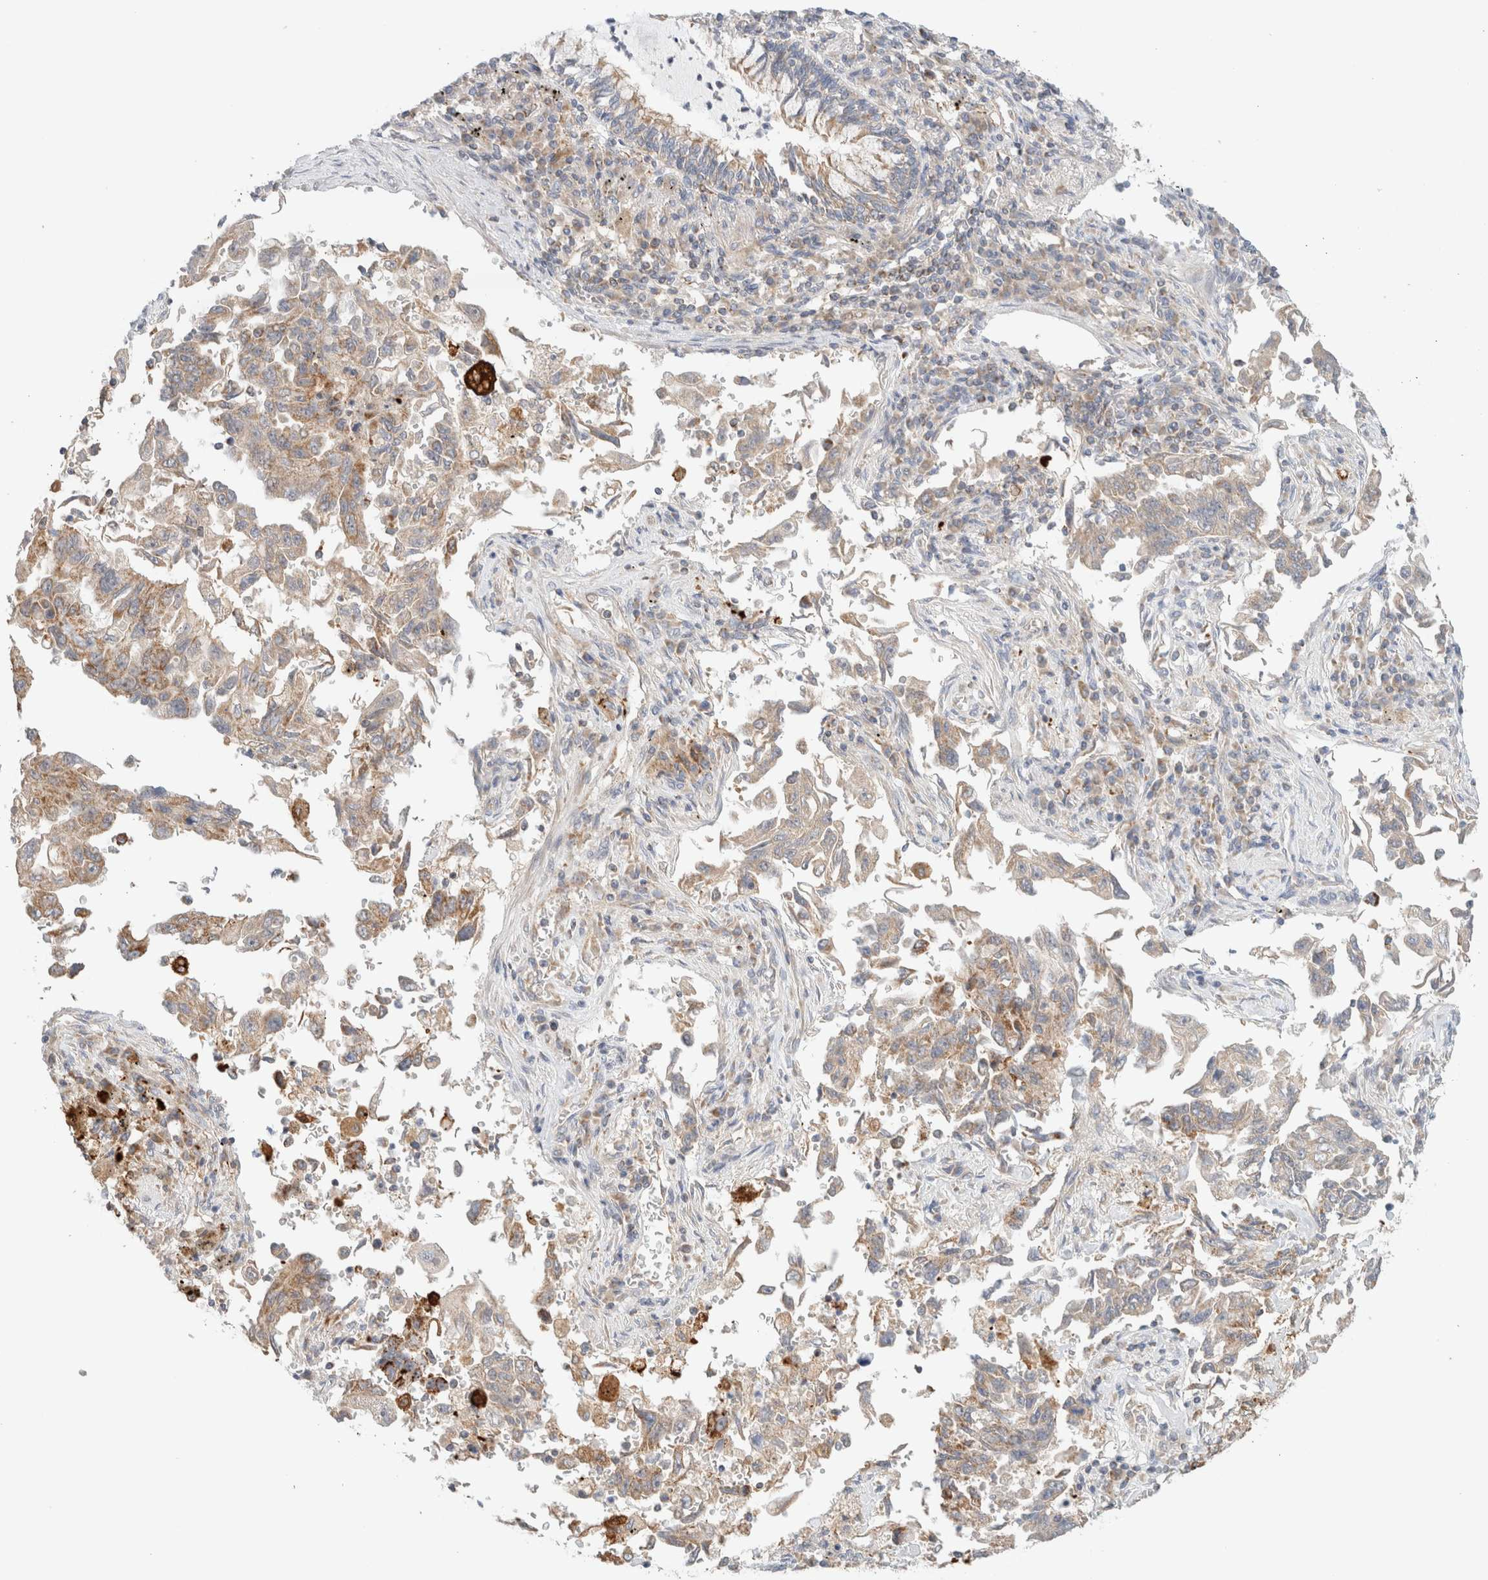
{"staining": {"intensity": "moderate", "quantity": ">75%", "location": "cytoplasmic/membranous"}, "tissue": "lung cancer", "cell_type": "Tumor cells", "image_type": "cancer", "snomed": [{"axis": "morphology", "description": "Adenocarcinoma, NOS"}, {"axis": "topography", "description": "Lung"}], "caption": "An image showing moderate cytoplasmic/membranous positivity in approximately >75% of tumor cells in lung adenocarcinoma, as visualized by brown immunohistochemical staining.", "gene": "MRM3", "patient": {"sex": "female", "age": 51}}